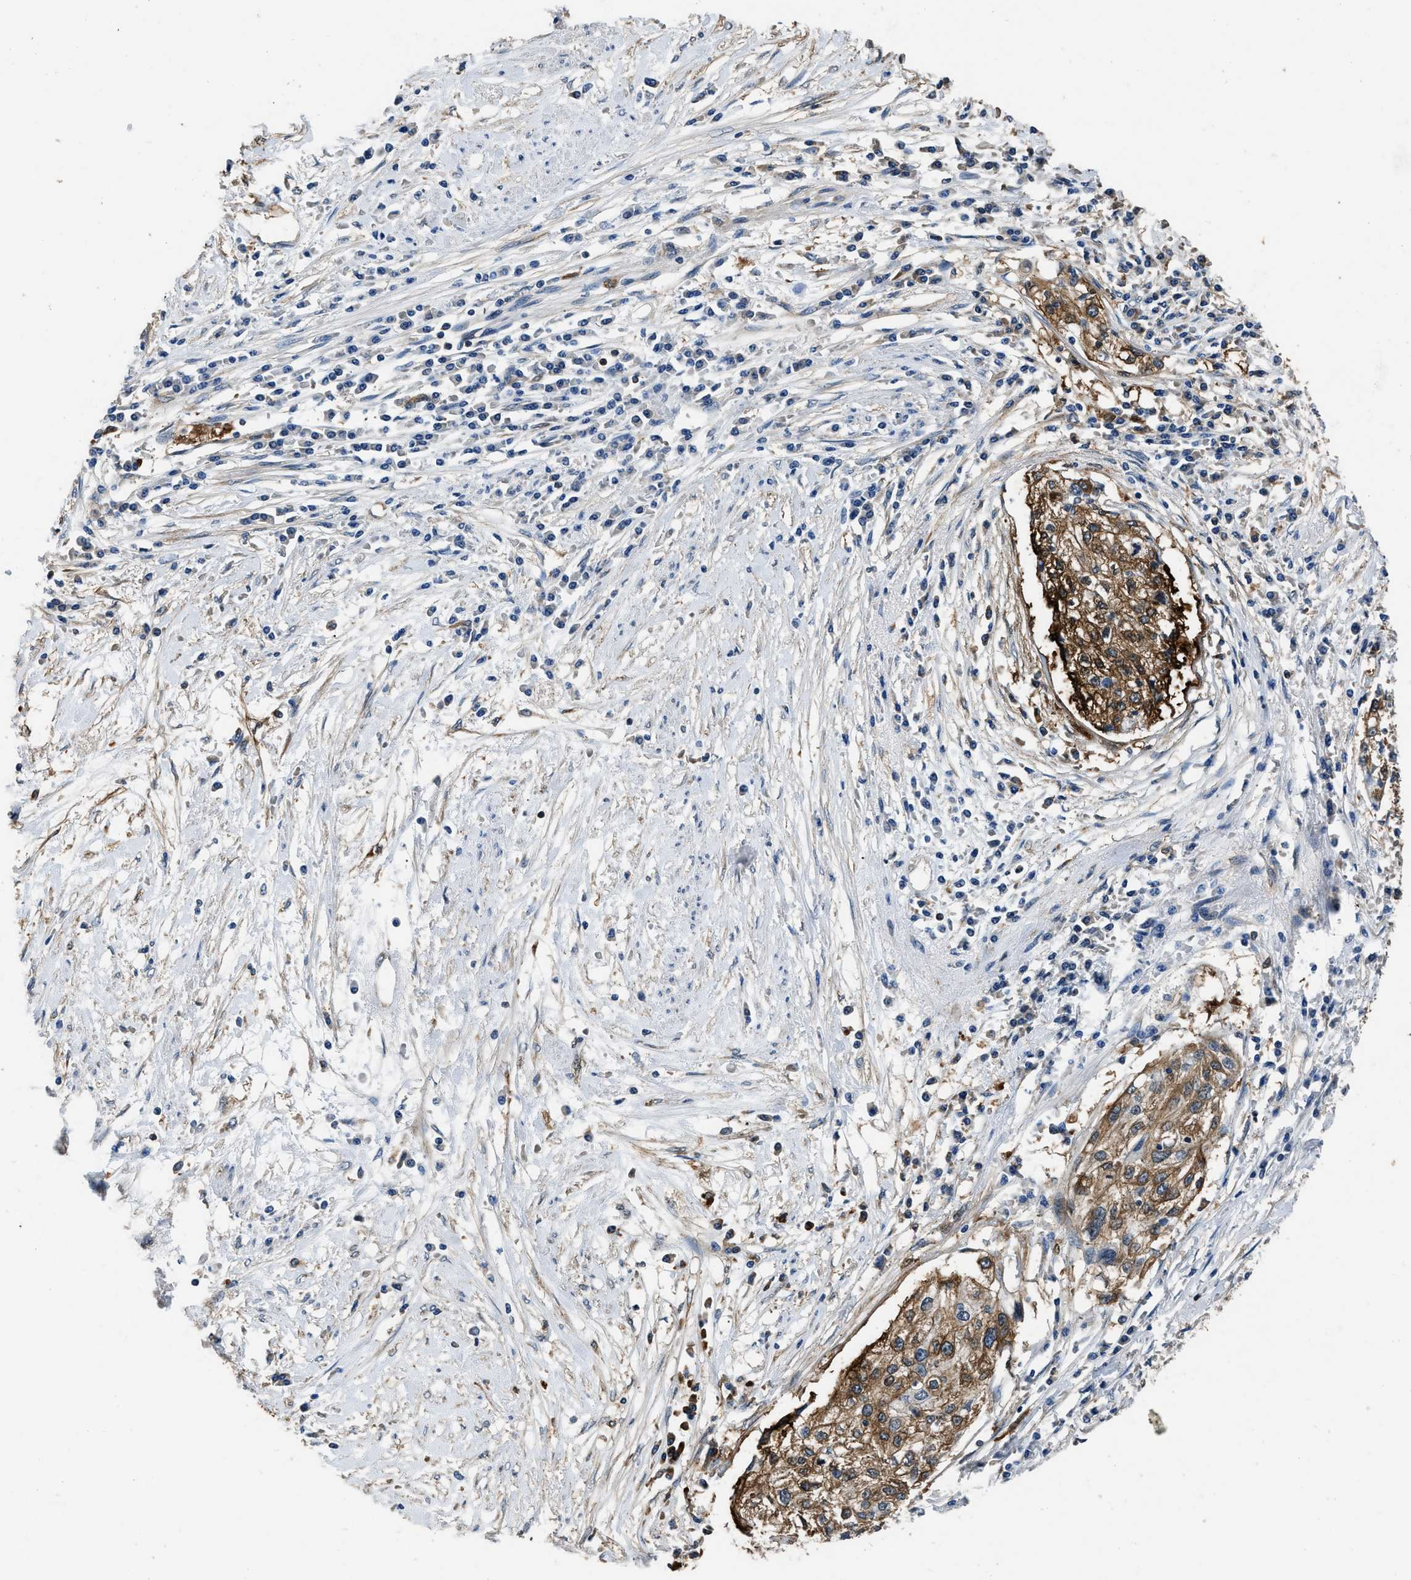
{"staining": {"intensity": "strong", "quantity": ">75%", "location": "cytoplasmic/membranous"}, "tissue": "cervical cancer", "cell_type": "Tumor cells", "image_type": "cancer", "snomed": [{"axis": "morphology", "description": "Squamous cell carcinoma, NOS"}, {"axis": "topography", "description": "Cervix"}], "caption": "The micrograph reveals staining of squamous cell carcinoma (cervical), revealing strong cytoplasmic/membranous protein expression (brown color) within tumor cells. (Stains: DAB in brown, nuclei in blue, Microscopy: brightfield microscopy at high magnification).", "gene": "PKM", "patient": {"sex": "female", "age": 57}}